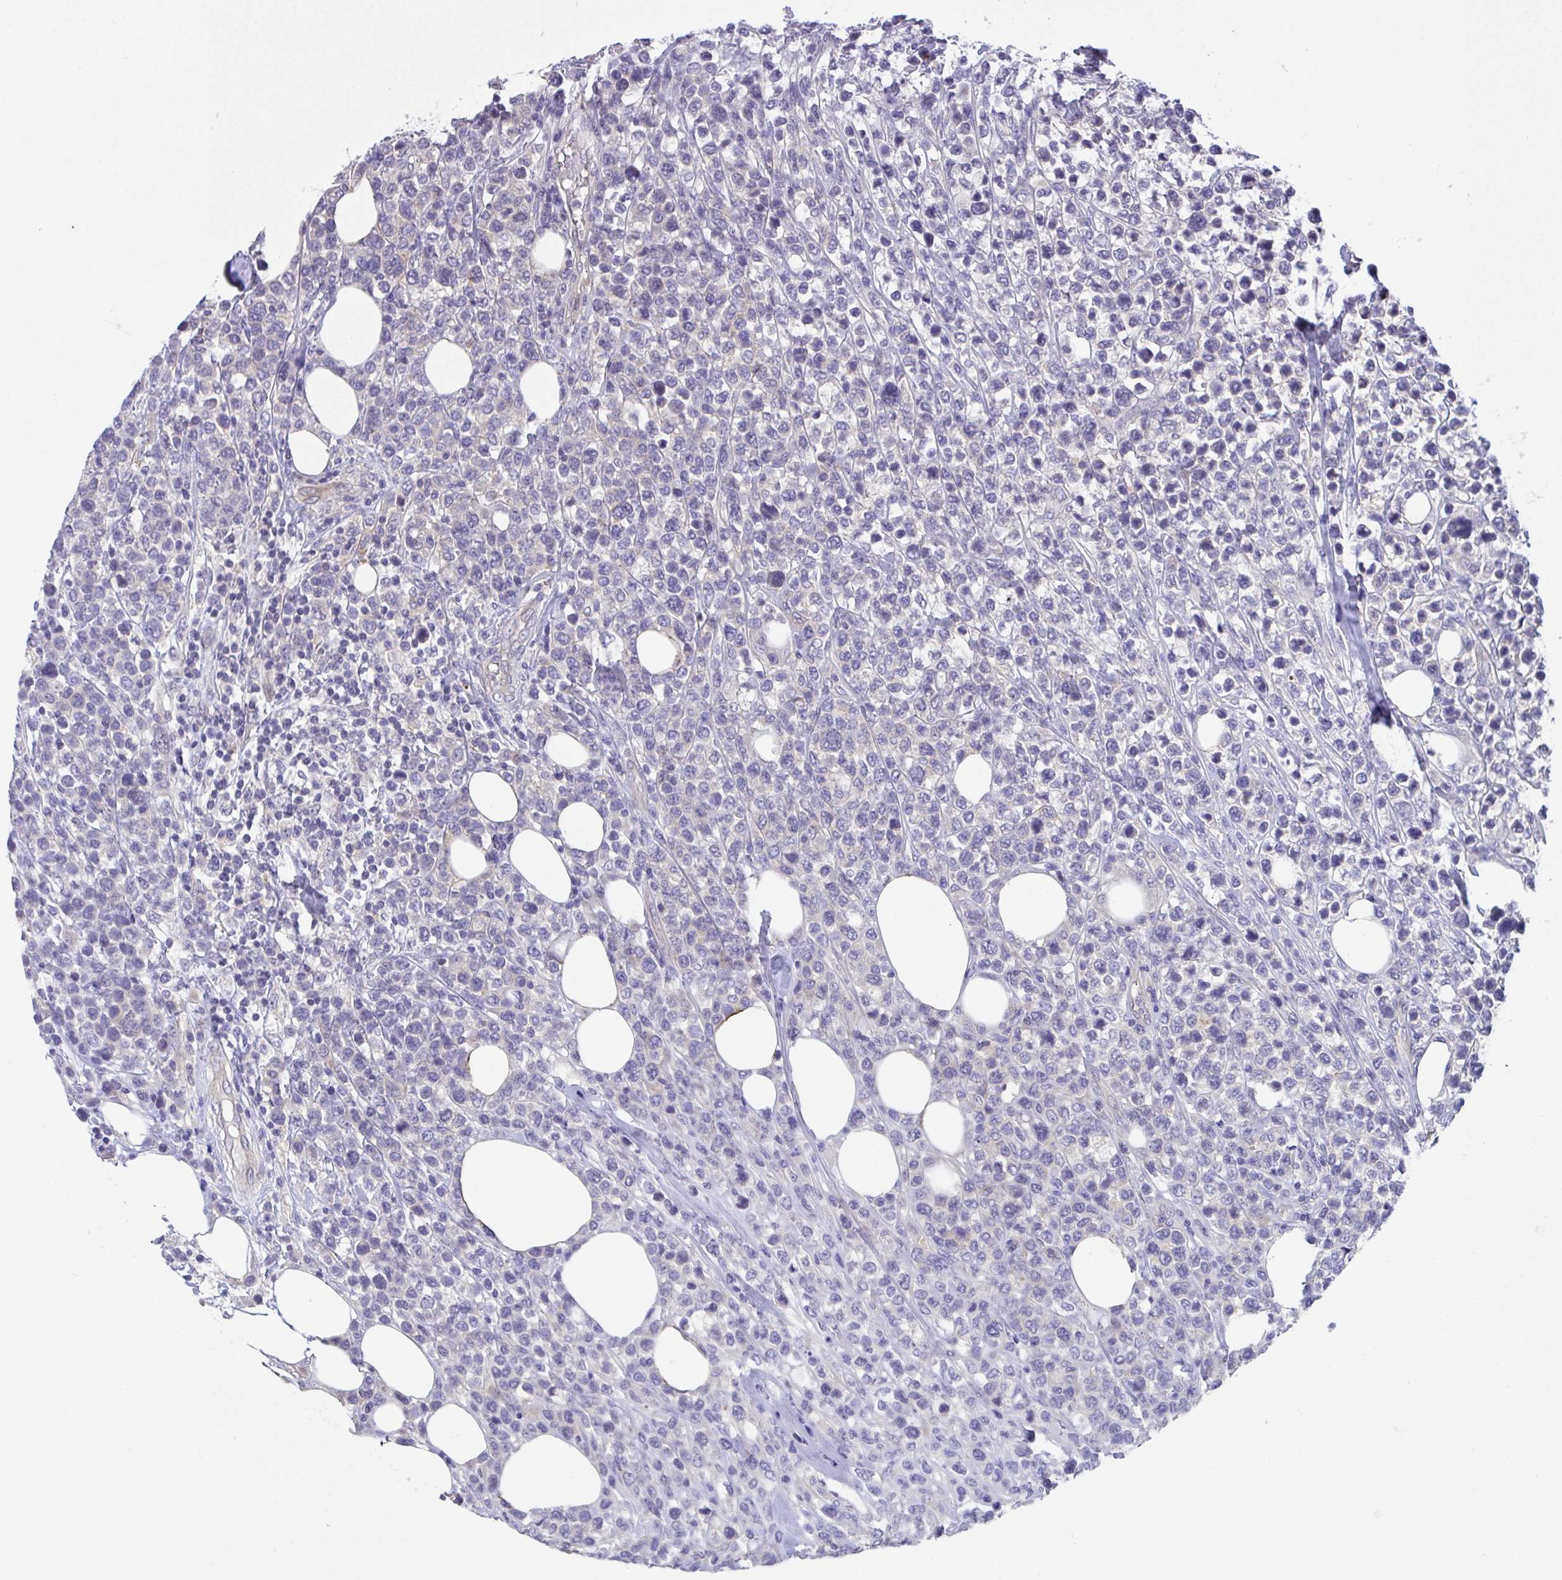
{"staining": {"intensity": "negative", "quantity": "none", "location": "none"}, "tissue": "lymphoma", "cell_type": "Tumor cells", "image_type": "cancer", "snomed": [{"axis": "morphology", "description": "Malignant lymphoma, non-Hodgkin's type, High grade"}, {"axis": "topography", "description": "Soft tissue"}], "caption": "Human lymphoma stained for a protein using immunohistochemistry (IHC) shows no positivity in tumor cells.", "gene": "RHOXF1", "patient": {"sex": "female", "age": 56}}